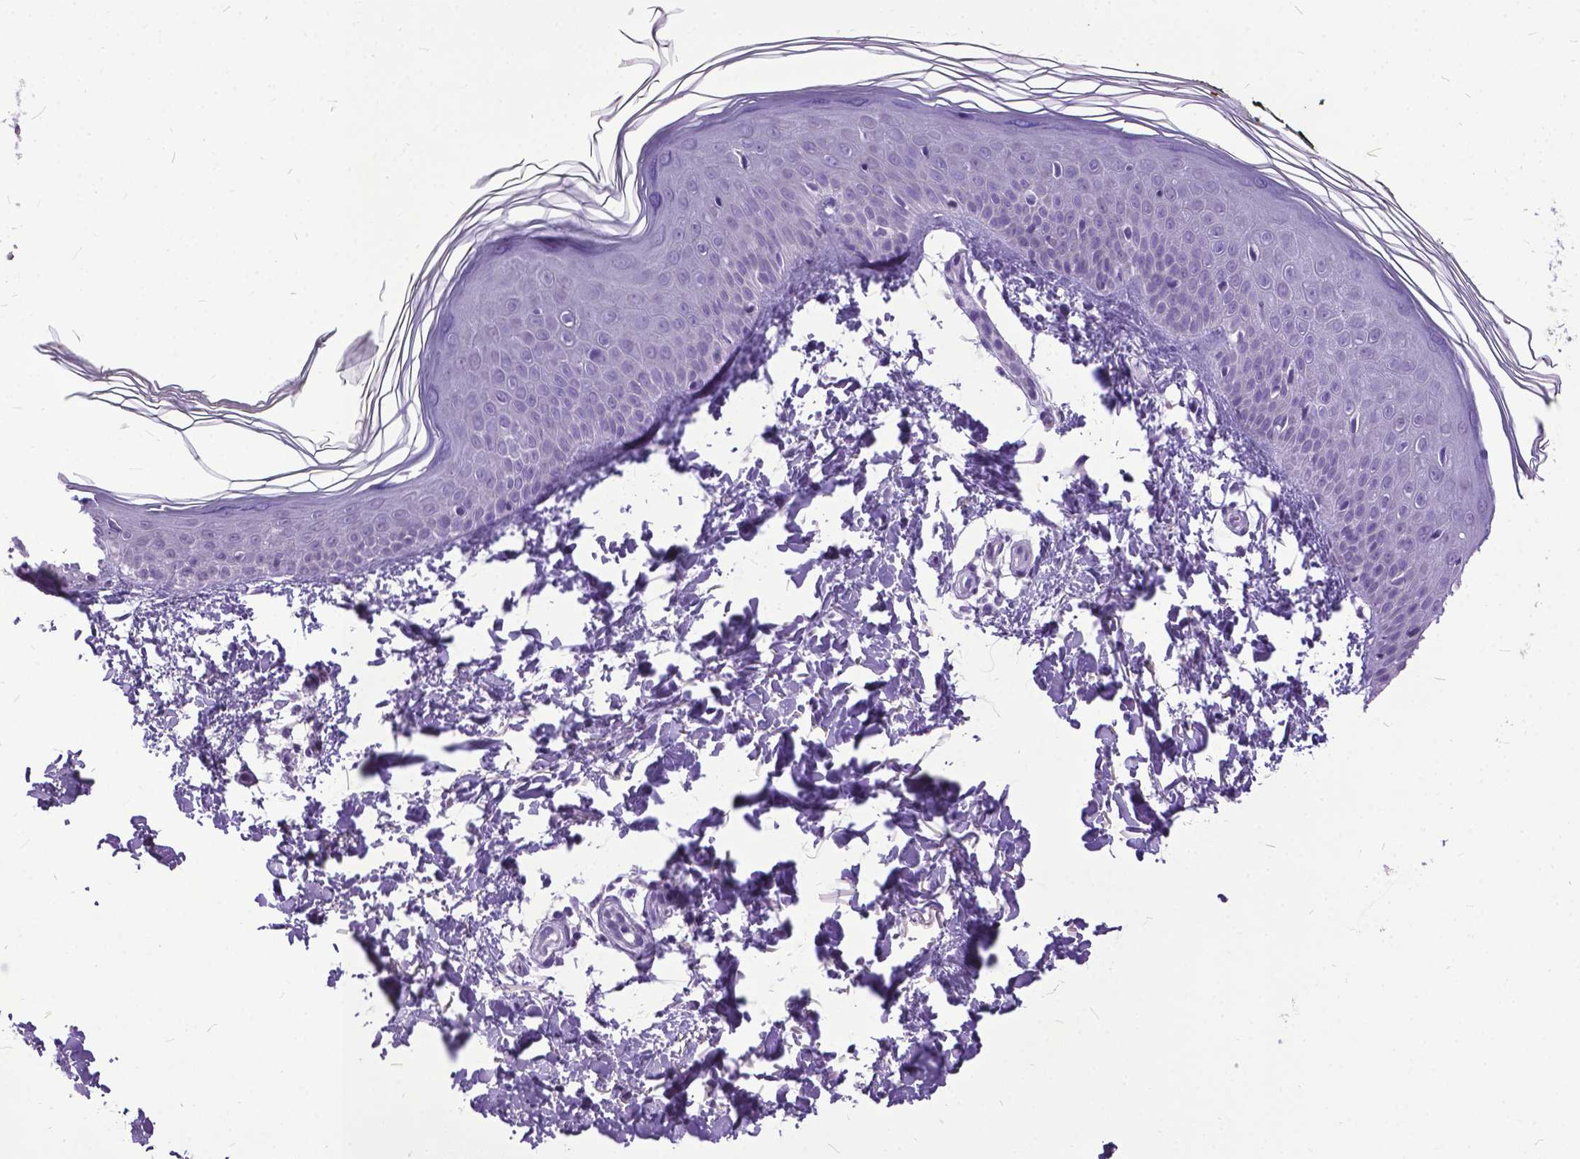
{"staining": {"intensity": "negative", "quantity": "none", "location": "none"}, "tissue": "skin", "cell_type": "Fibroblasts", "image_type": "normal", "snomed": [{"axis": "morphology", "description": "Normal tissue, NOS"}, {"axis": "topography", "description": "Skin"}], "caption": "This is an immunohistochemistry (IHC) photomicrograph of normal skin. There is no positivity in fibroblasts.", "gene": "MARCHF10", "patient": {"sex": "female", "age": 62}}